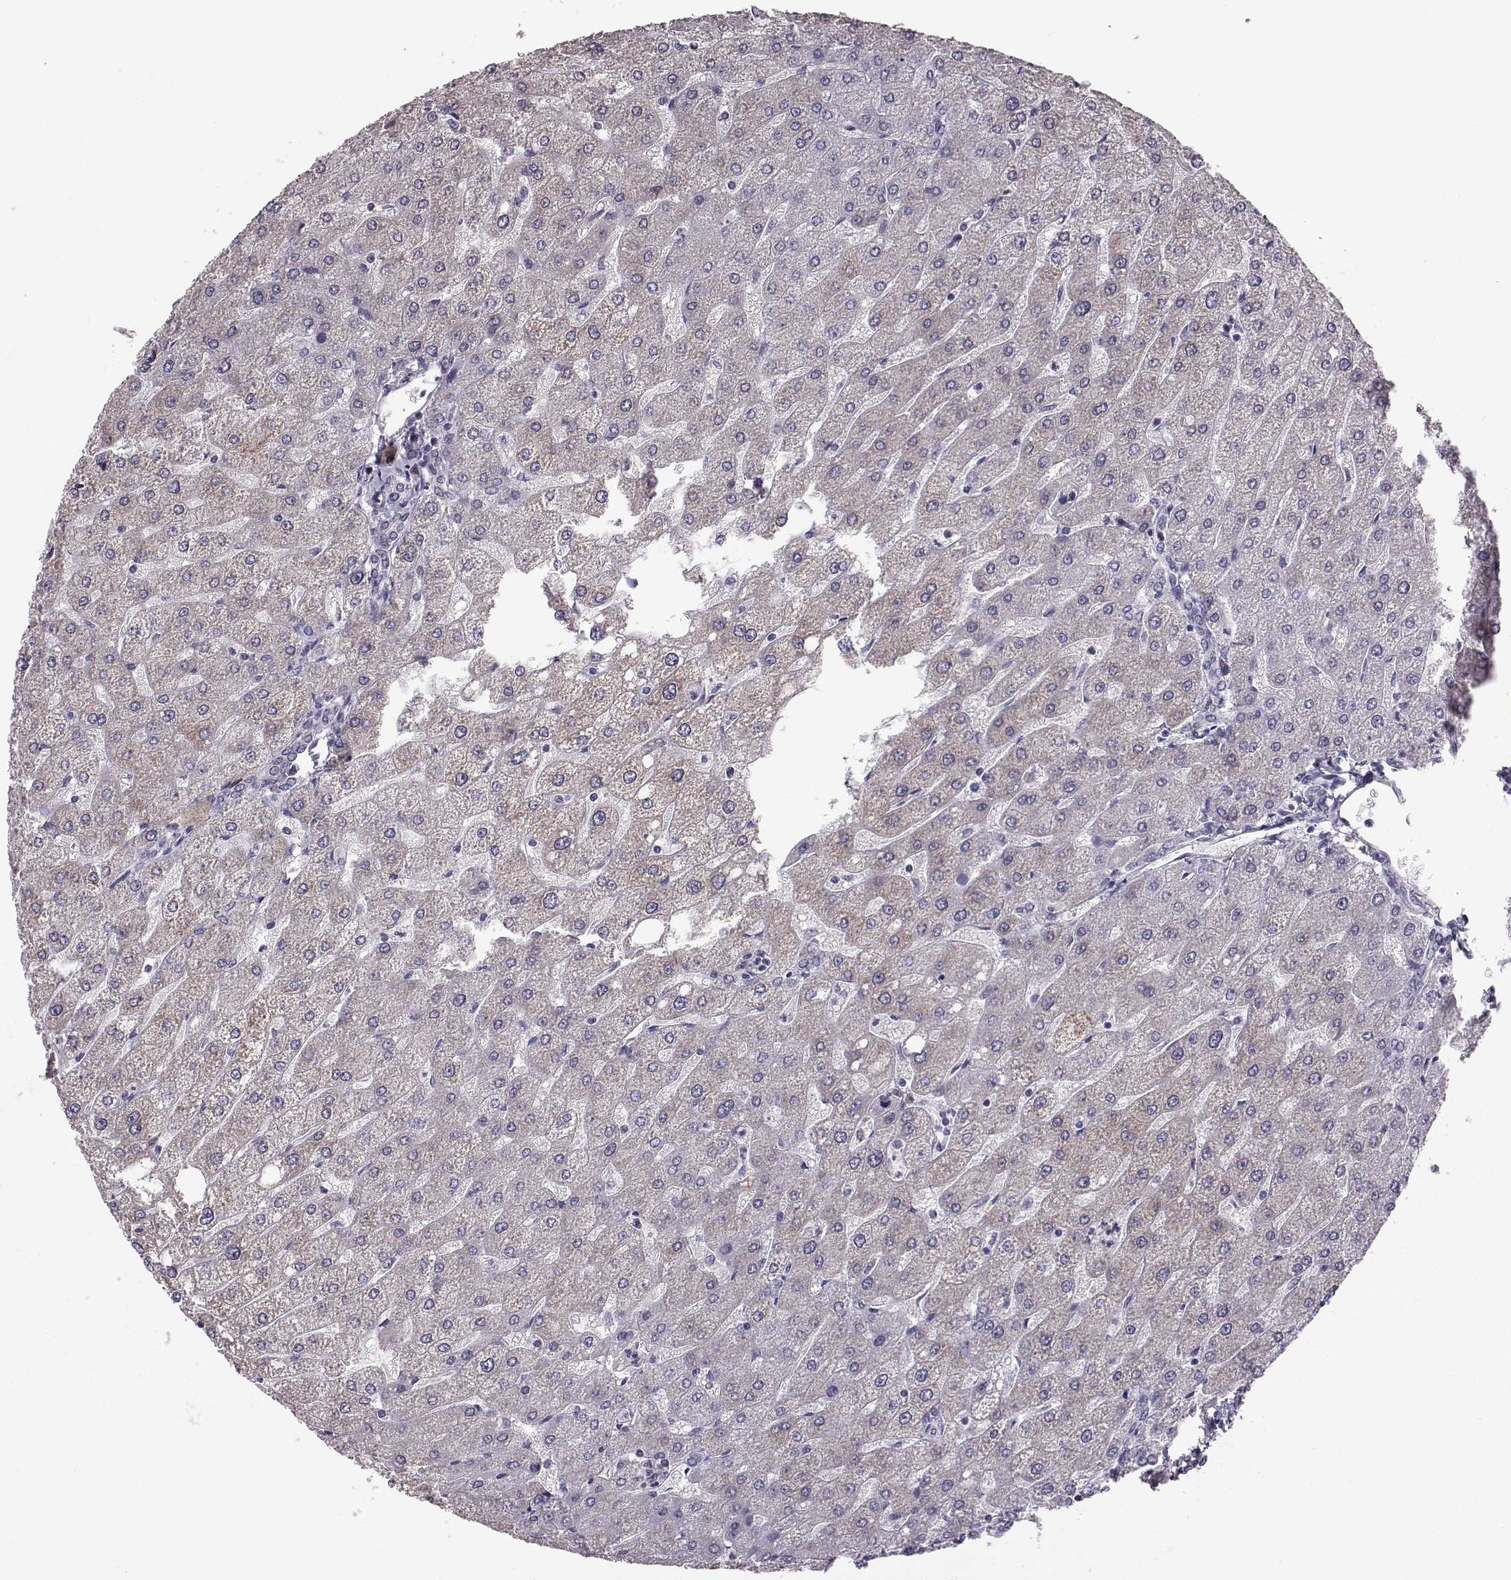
{"staining": {"intensity": "negative", "quantity": "none", "location": "none"}, "tissue": "liver", "cell_type": "Cholangiocytes", "image_type": "normal", "snomed": [{"axis": "morphology", "description": "Normal tissue, NOS"}, {"axis": "topography", "description": "Liver"}], "caption": "The micrograph displays no significant positivity in cholangiocytes of liver.", "gene": "ELOVL5", "patient": {"sex": "male", "age": 67}}